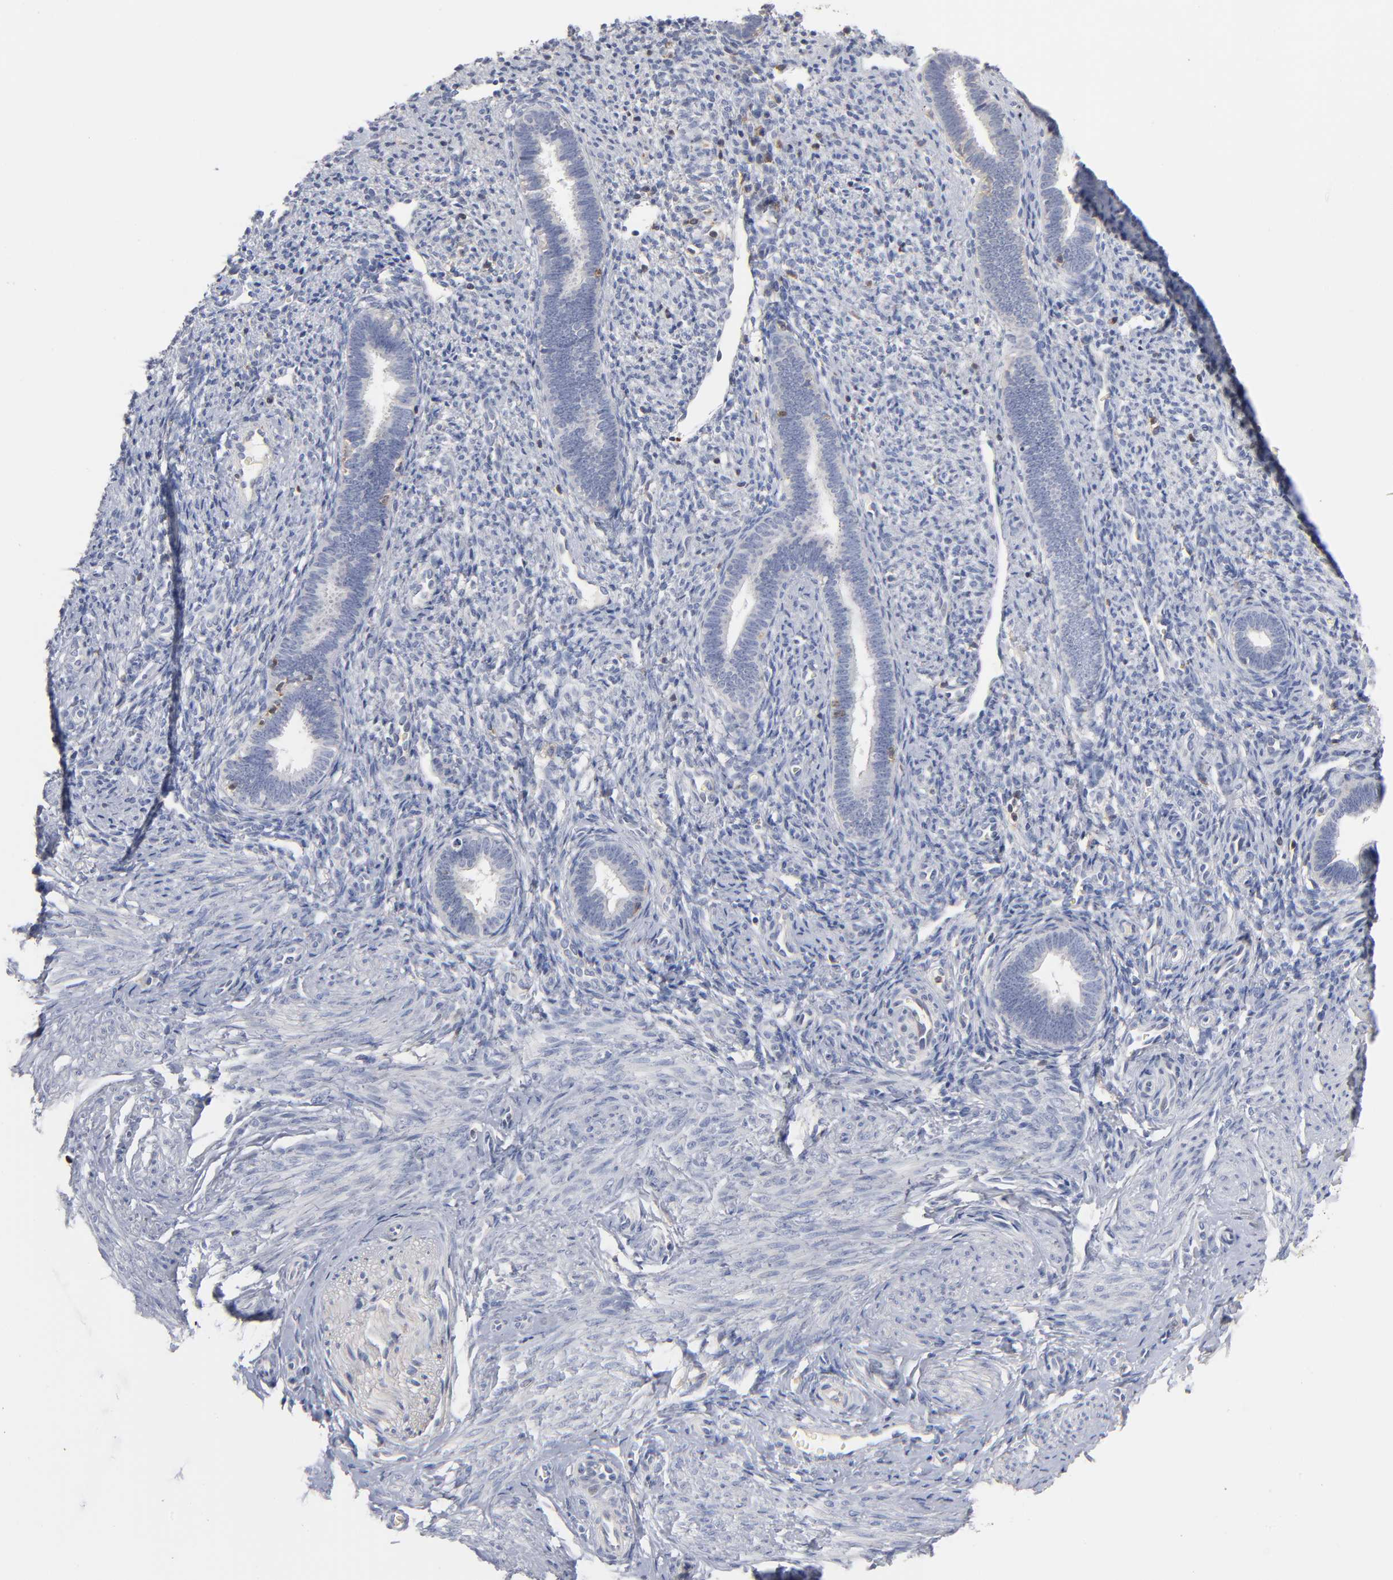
{"staining": {"intensity": "negative", "quantity": "none", "location": "none"}, "tissue": "endometrium", "cell_type": "Cells in endometrial stroma", "image_type": "normal", "snomed": [{"axis": "morphology", "description": "Normal tissue, NOS"}, {"axis": "topography", "description": "Endometrium"}], "caption": "Immunohistochemistry of normal endometrium exhibits no positivity in cells in endometrial stroma.", "gene": "PDLIM2", "patient": {"sex": "female", "age": 27}}